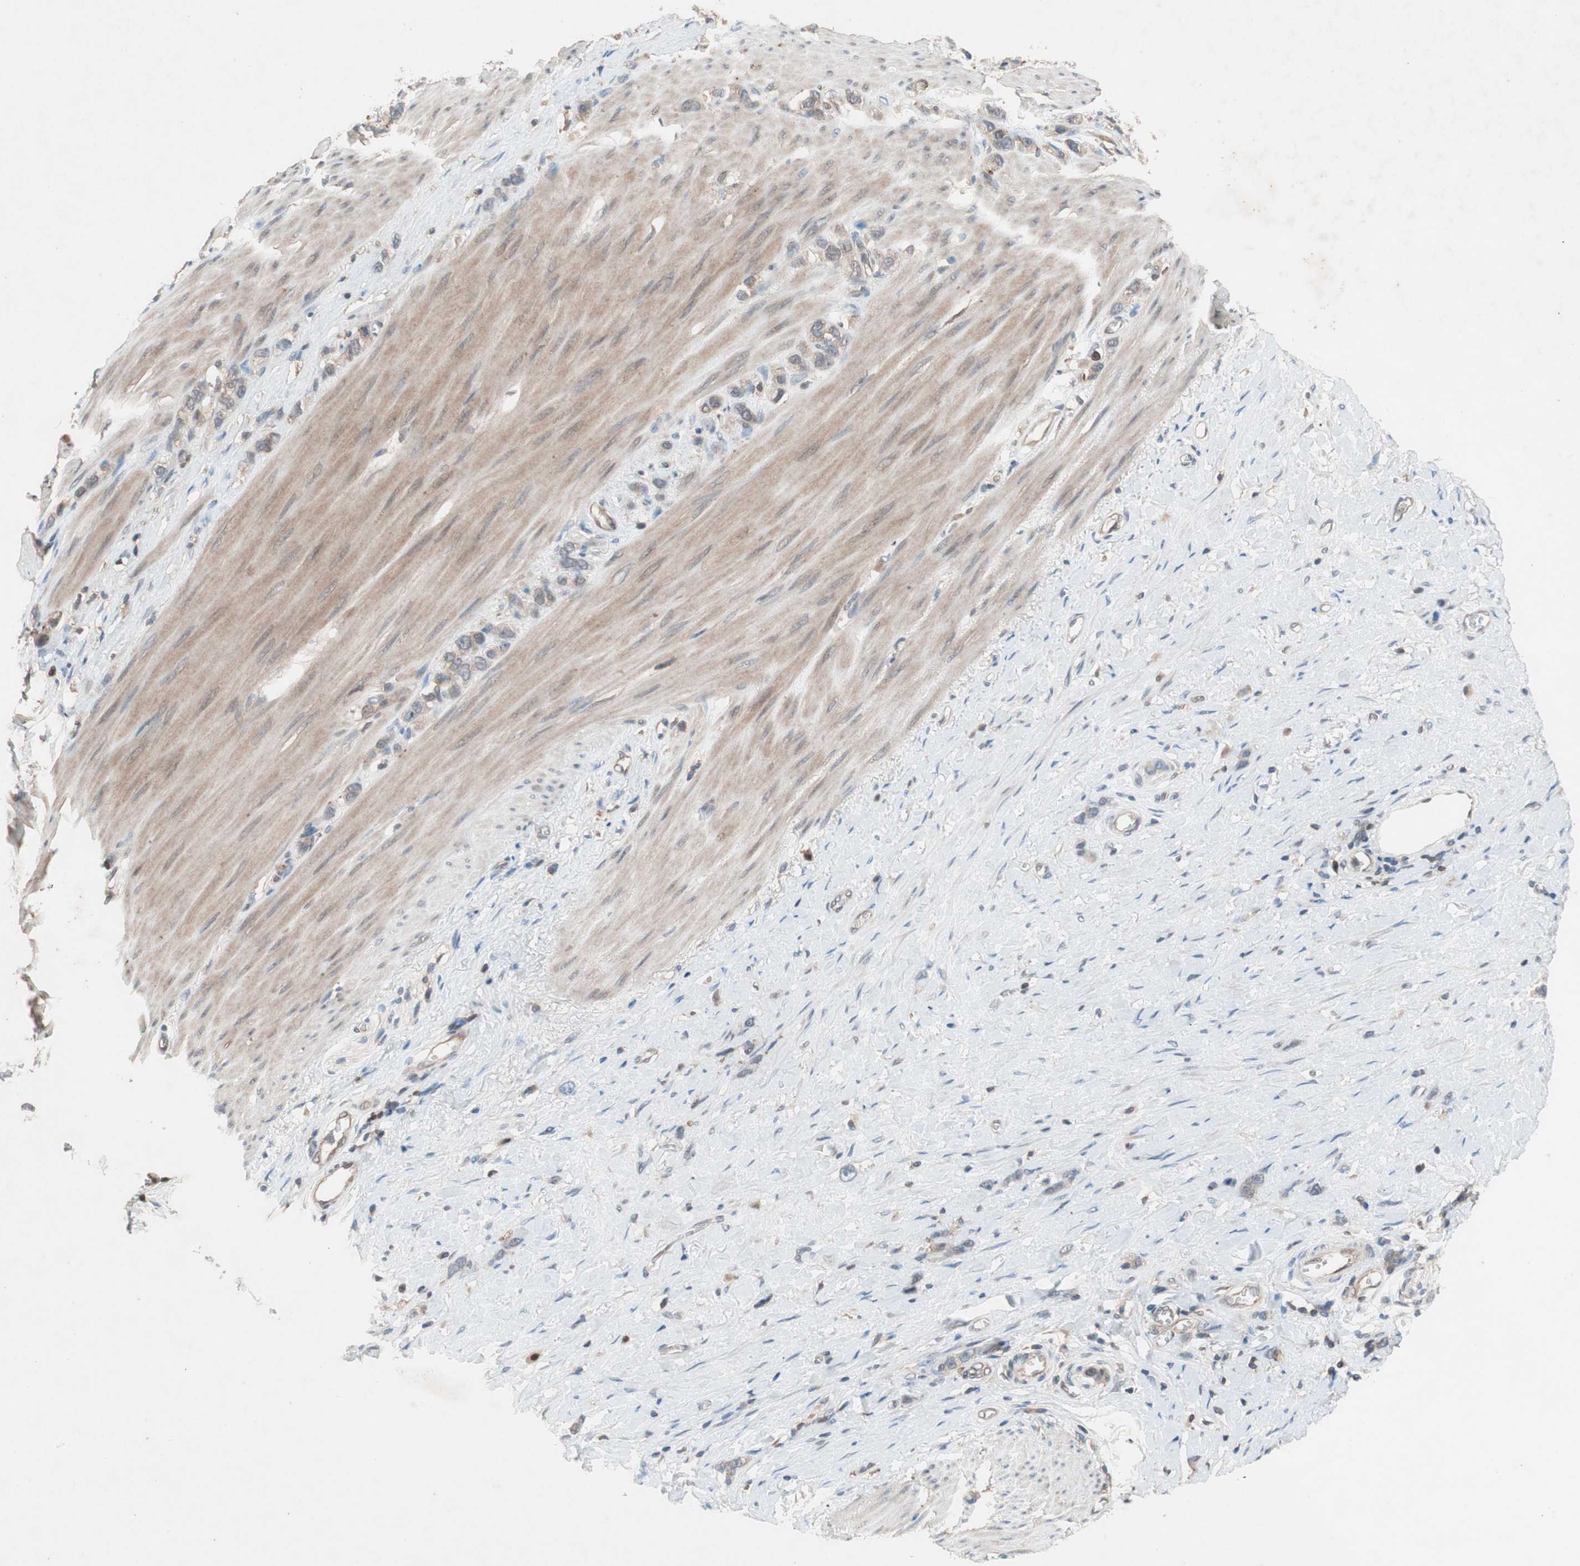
{"staining": {"intensity": "negative", "quantity": "none", "location": "none"}, "tissue": "stomach cancer", "cell_type": "Tumor cells", "image_type": "cancer", "snomed": [{"axis": "morphology", "description": "Normal tissue, NOS"}, {"axis": "morphology", "description": "Adenocarcinoma, NOS"}, {"axis": "morphology", "description": "Adenocarcinoma, High grade"}, {"axis": "topography", "description": "Stomach, upper"}, {"axis": "topography", "description": "Stomach"}], "caption": "Immunohistochemistry micrograph of human stomach adenocarcinoma stained for a protein (brown), which demonstrates no staining in tumor cells.", "gene": "GALT", "patient": {"sex": "female", "age": 65}}